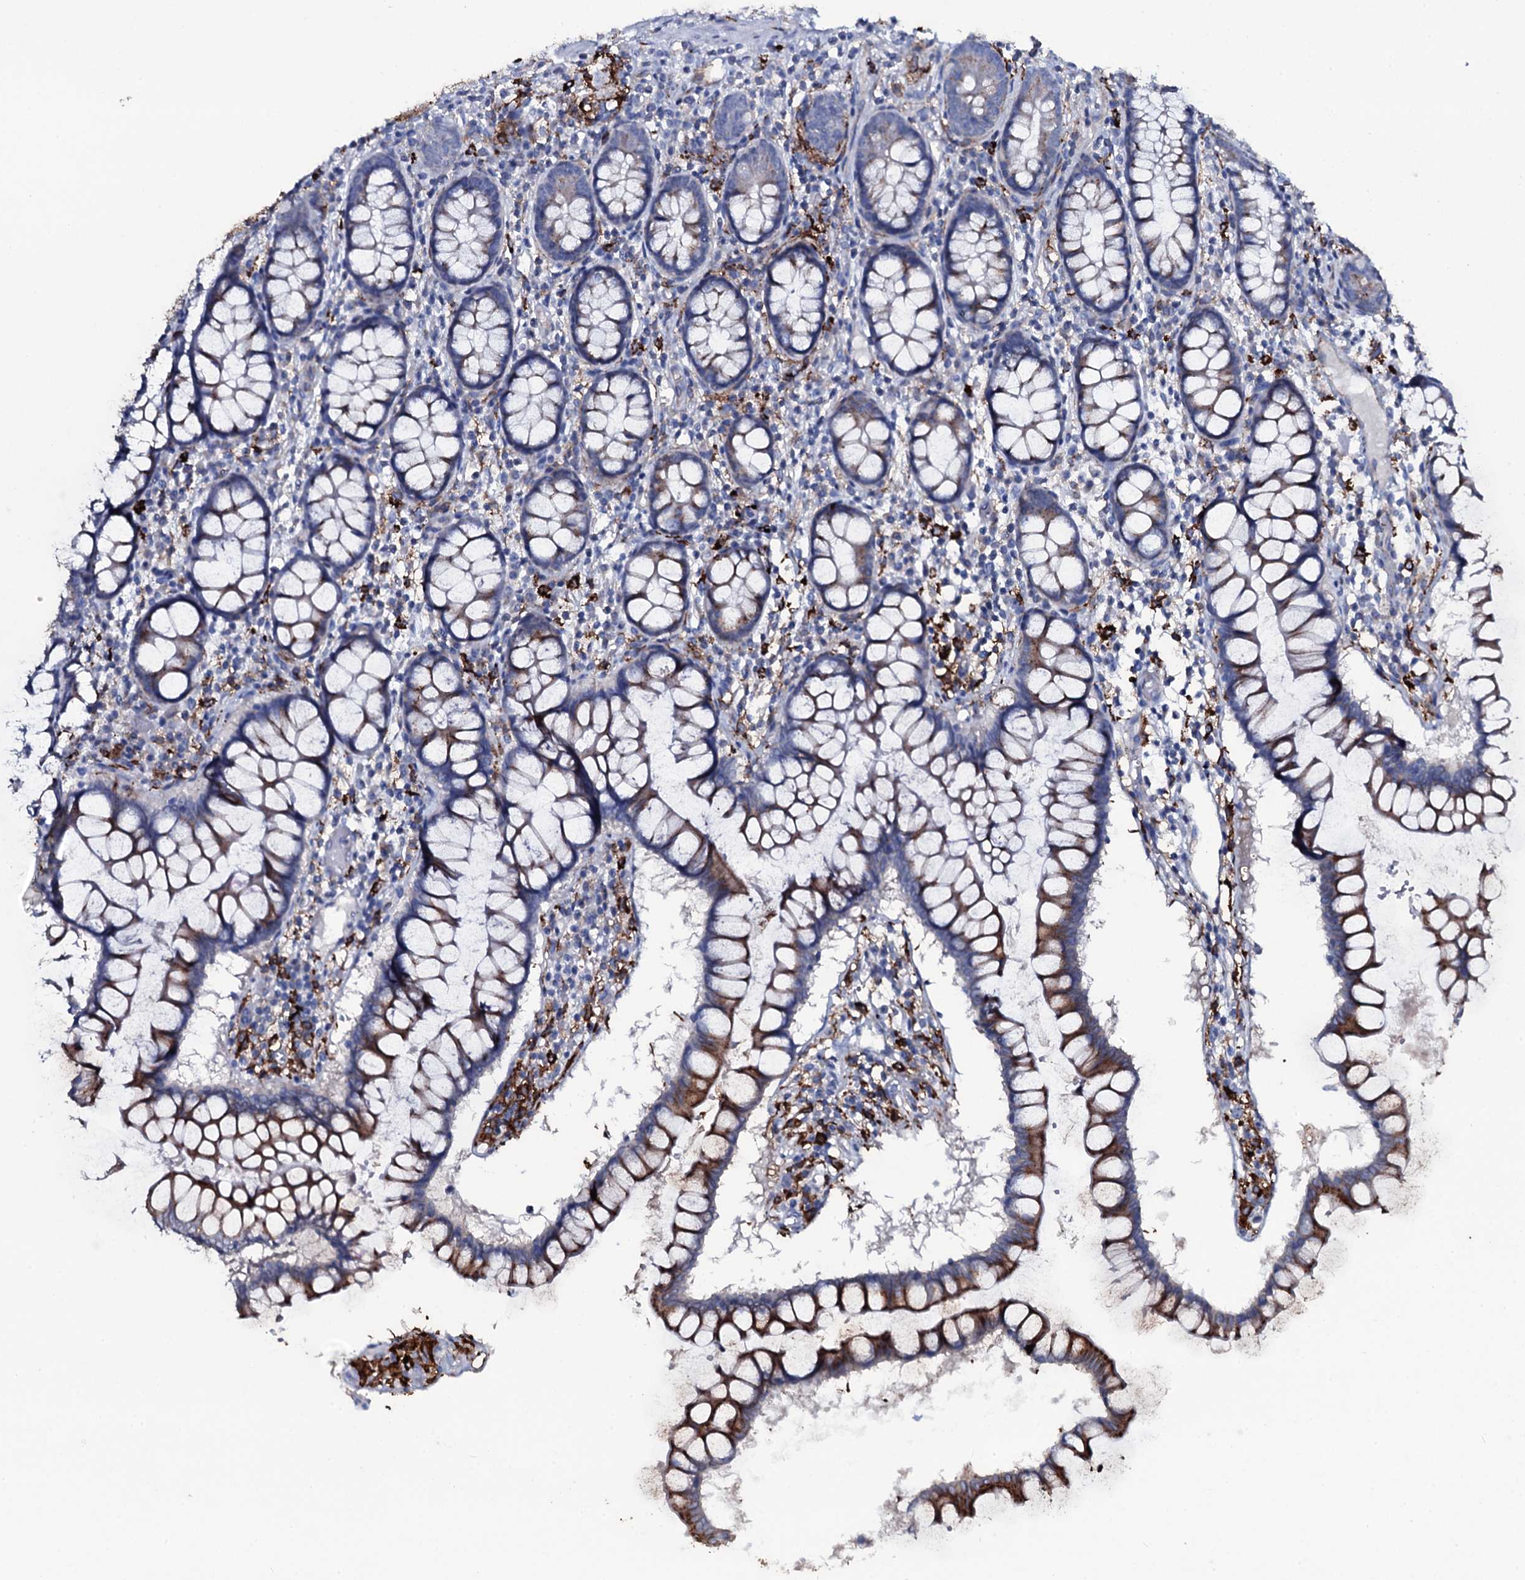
{"staining": {"intensity": "negative", "quantity": "none", "location": "none"}, "tissue": "colon", "cell_type": "Endothelial cells", "image_type": "normal", "snomed": [{"axis": "morphology", "description": "Normal tissue, NOS"}, {"axis": "morphology", "description": "Adenocarcinoma, NOS"}, {"axis": "topography", "description": "Colon"}], "caption": "This micrograph is of unremarkable colon stained with IHC to label a protein in brown with the nuclei are counter-stained blue. There is no staining in endothelial cells. Brightfield microscopy of IHC stained with DAB (brown) and hematoxylin (blue), captured at high magnification.", "gene": "OSBPL2", "patient": {"sex": "female", "age": 55}}